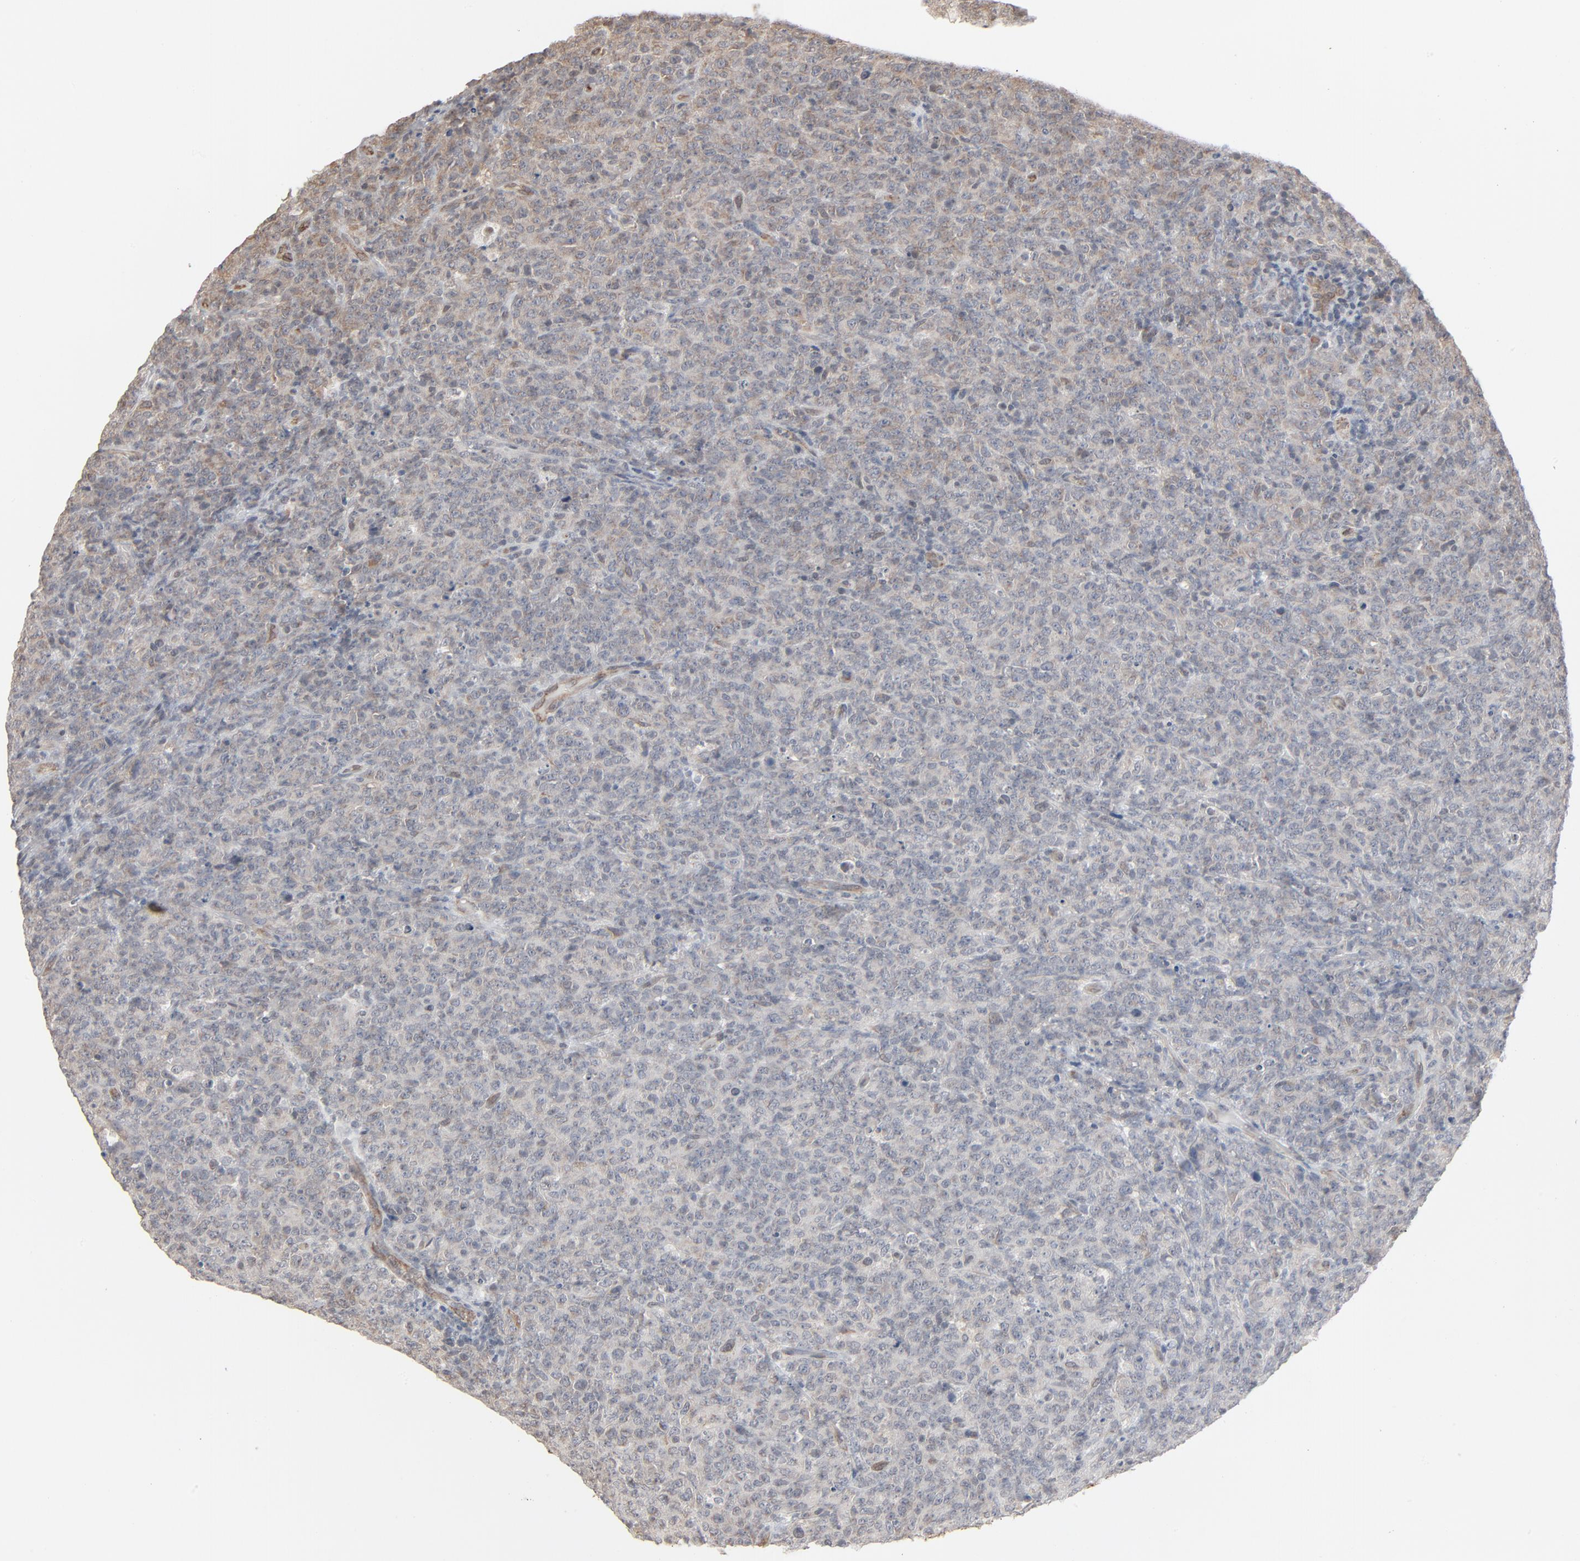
{"staining": {"intensity": "weak", "quantity": "<25%", "location": "cytoplasmic/membranous"}, "tissue": "lymphoma", "cell_type": "Tumor cells", "image_type": "cancer", "snomed": [{"axis": "morphology", "description": "Malignant lymphoma, non-Hodgkin's type, High grade"}, {"axis": "topography", "description": "Tonsil"}], "caption": "This is a histopathology image of immunohistochemistry staining of malignant lymphoma, non-Hodgkin's type (high-grade), which shows no expression in tumor cells. (Stains: DAB immunohistochemistry (IHC) with hematoxylin counter stain, Microscopy: brightfield microscopy at high magnification).", "gene": "ITPR3", "patient": {"sex": "female", "age": 36}}